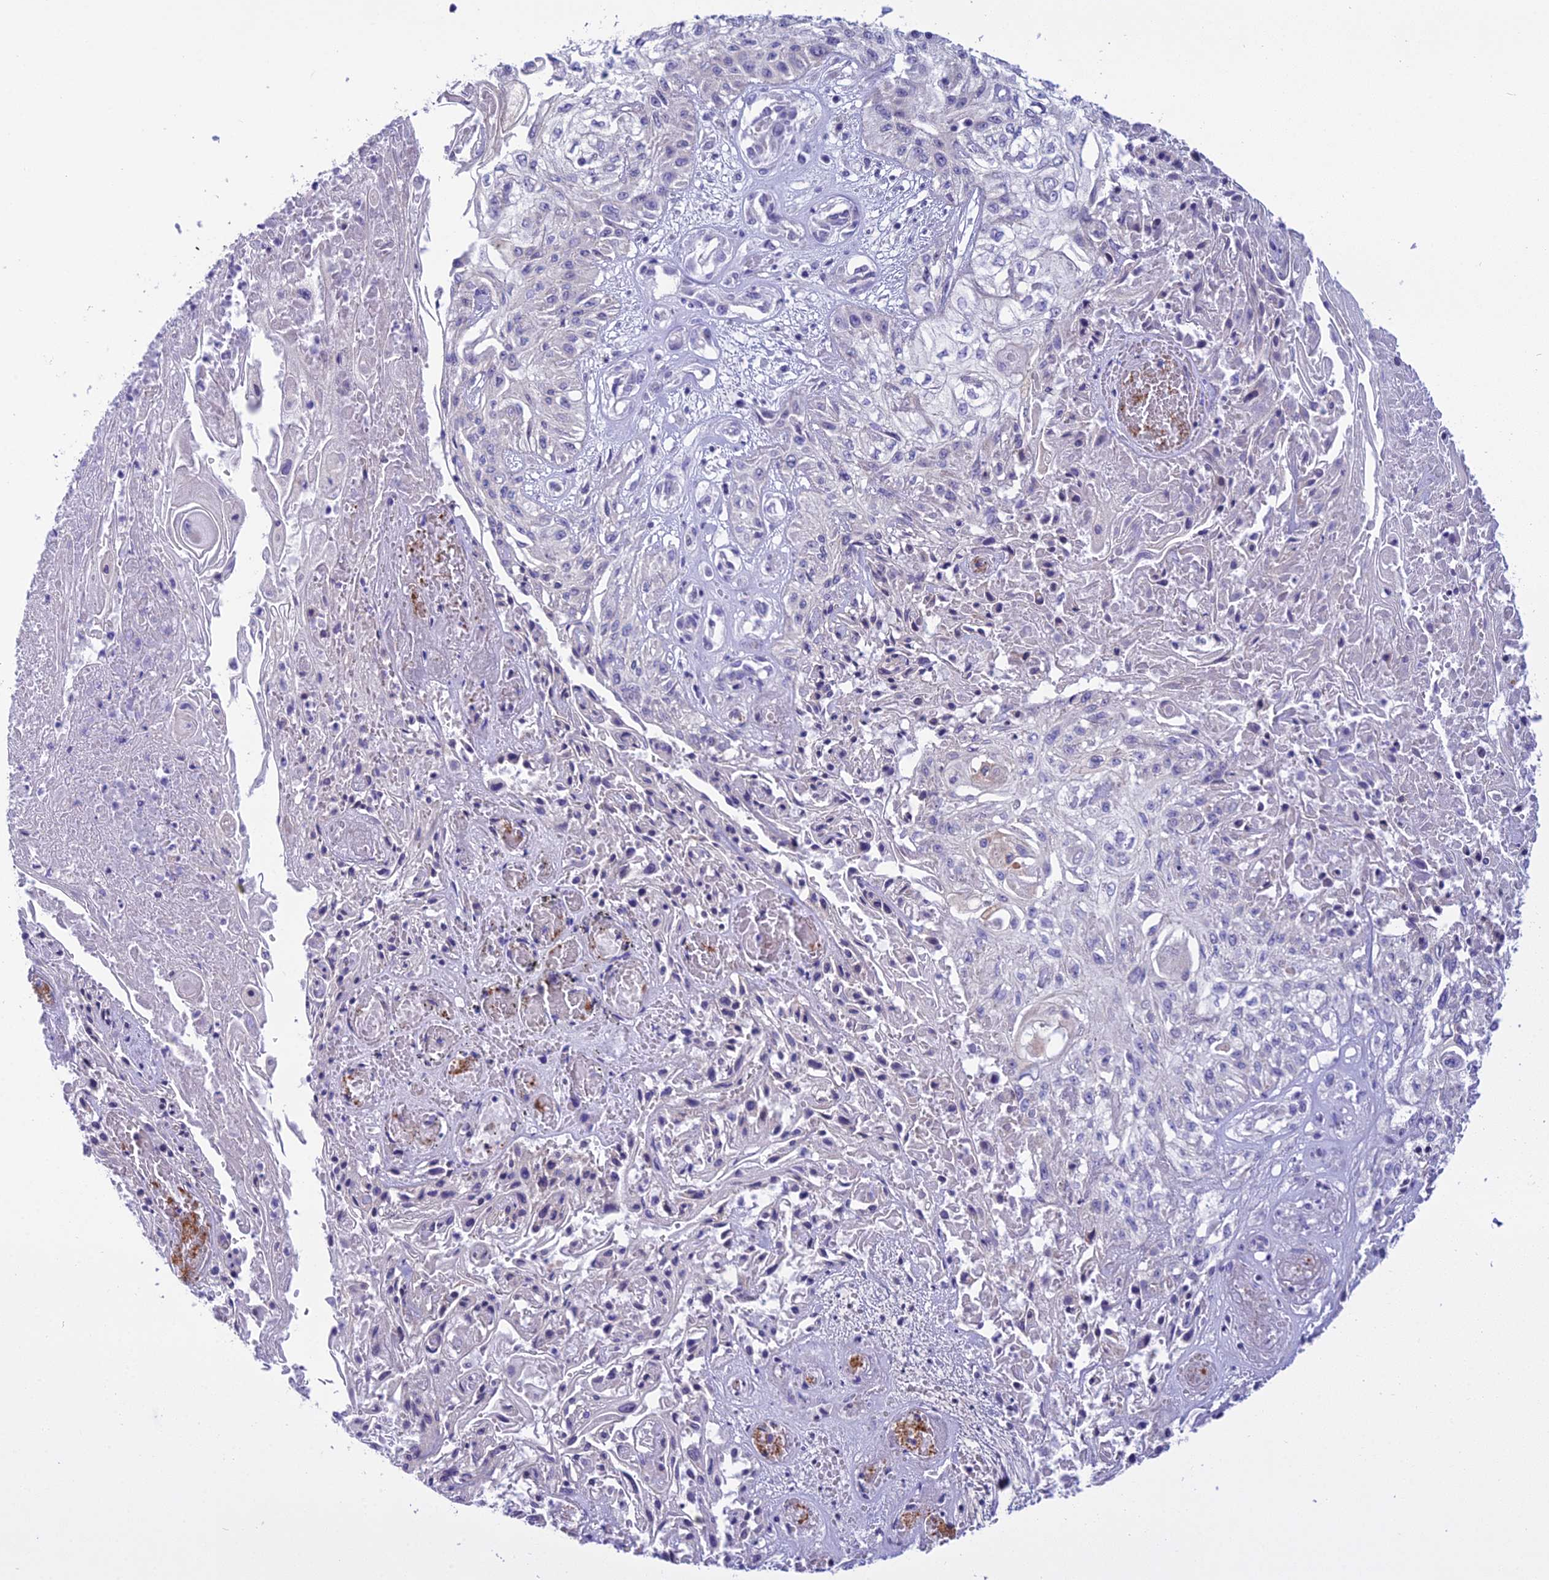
{"staining": {"intensity": "negative", "quantity": "none", "location": "none"}, "tissue": "skin cancer", "cell_type": "Tumor cells", "image_type": "cancer", "snomed": [{"axis": "morphology", "description": "Squamous cell carcinoma, NOS"}, {"axis": "morphology", "description": "Squamous cell carcinoma, metastatic, NOS"}, {"axis": "topography", "description": "Skin"}, {"axis": "topography", "description": "Lymph node"}], "caption": "A photomicrograph of squamous cell carcinoma (skin) stained for a protein exhibits no brown staining in tumor cells.", "gene": "SCRT1", "patient": {"sex": "male", "age": 75}}